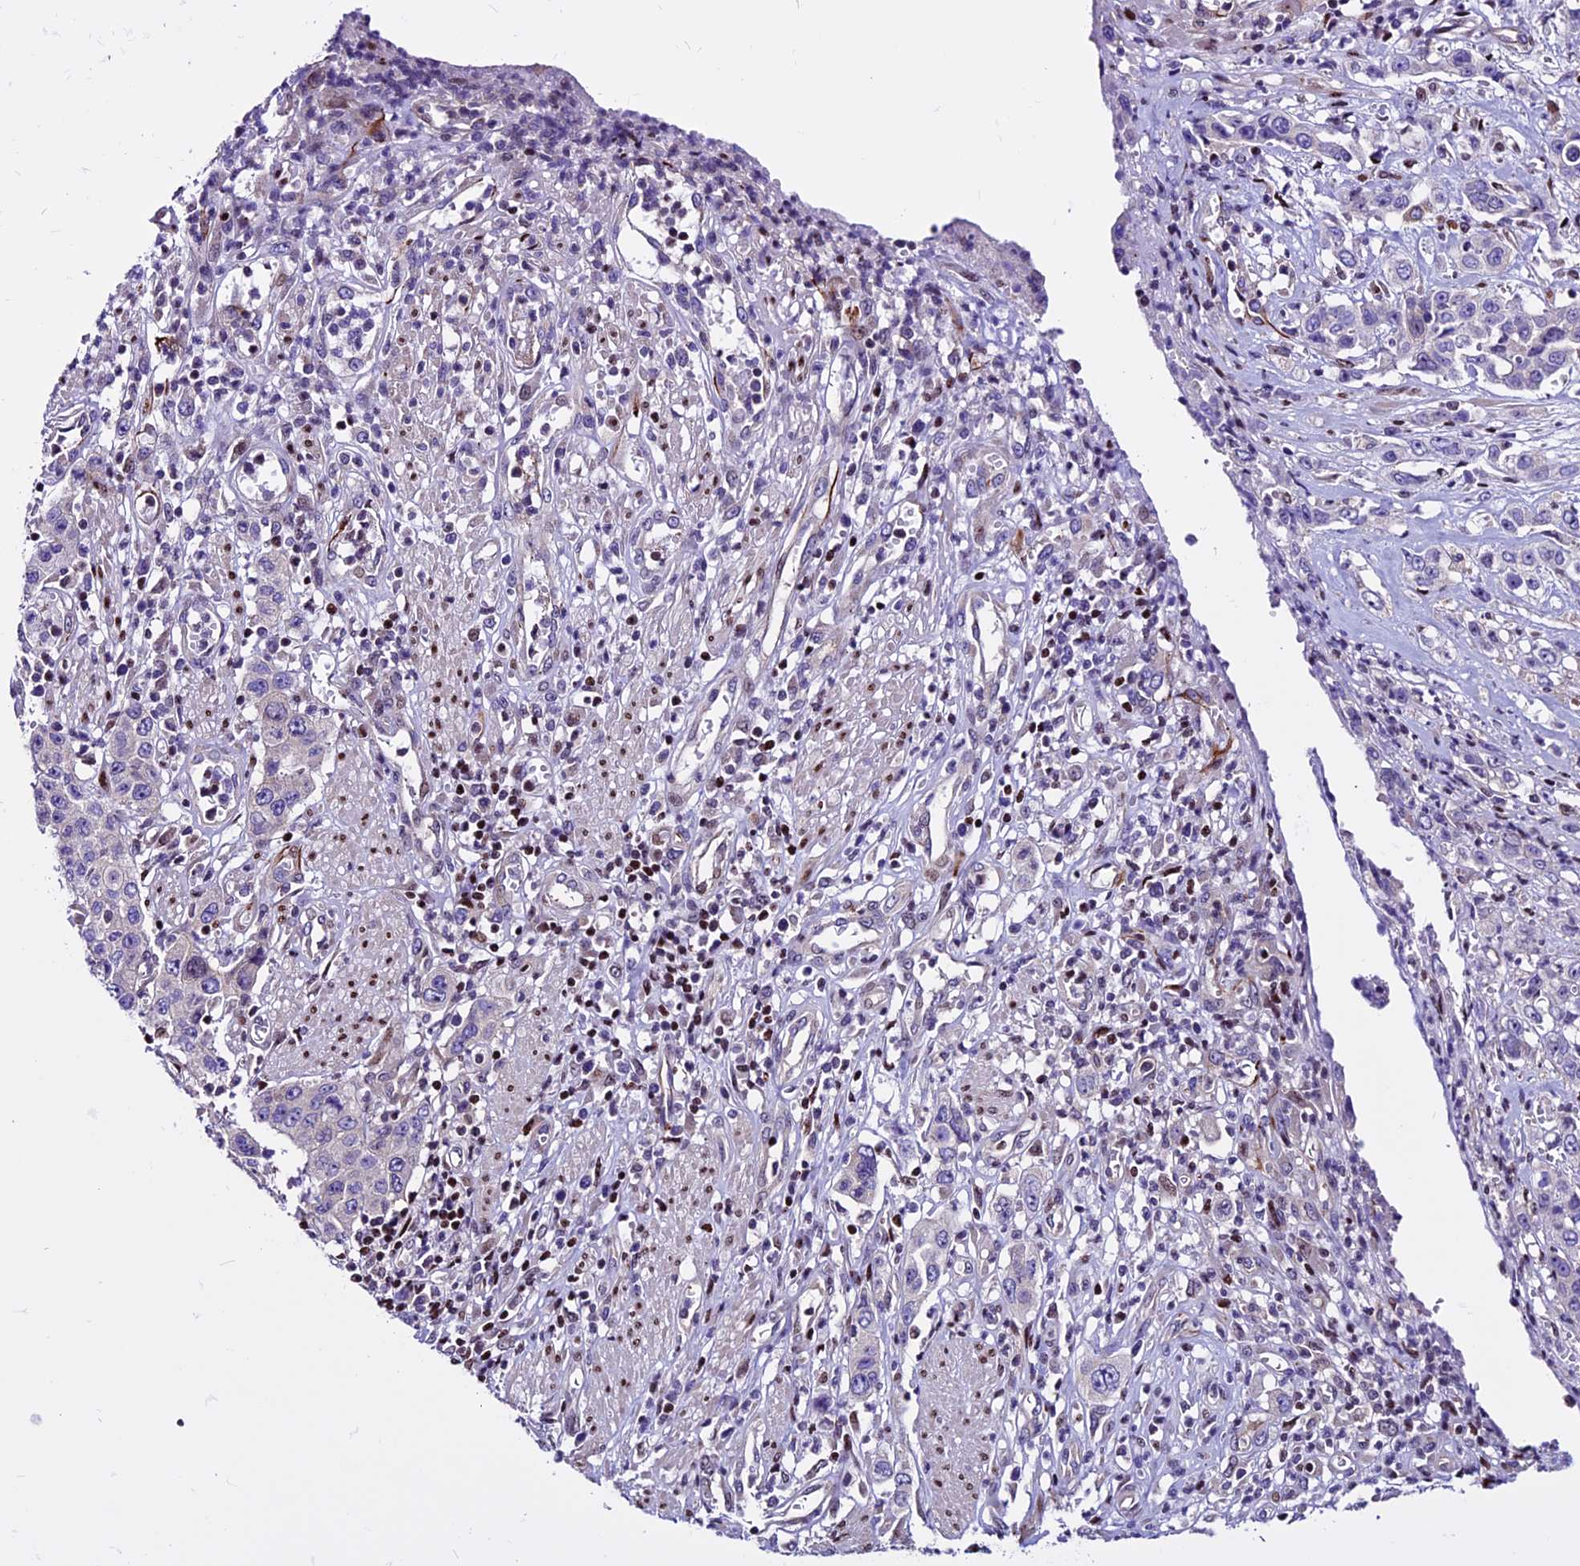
{"staining": {"intensity": "negative", "quantity": "none", "location": "none"}, "tissue": "stomach cancer", "cell_type": "Tumor cells", "image_type": "cancer", "snomed": [{"axis": "morphology", "description": "Adenocarcinoma, NOS"}, {"axis": "topography", "description": "Stomach, upper"}], "caption": "High power microscopy photomicrograph of an IHC image of stomach adenocarcinoma, revealing no significant positivity in tumor cells.", "gene": "RINL", "patient": {"sex": "male", "age": 62}}